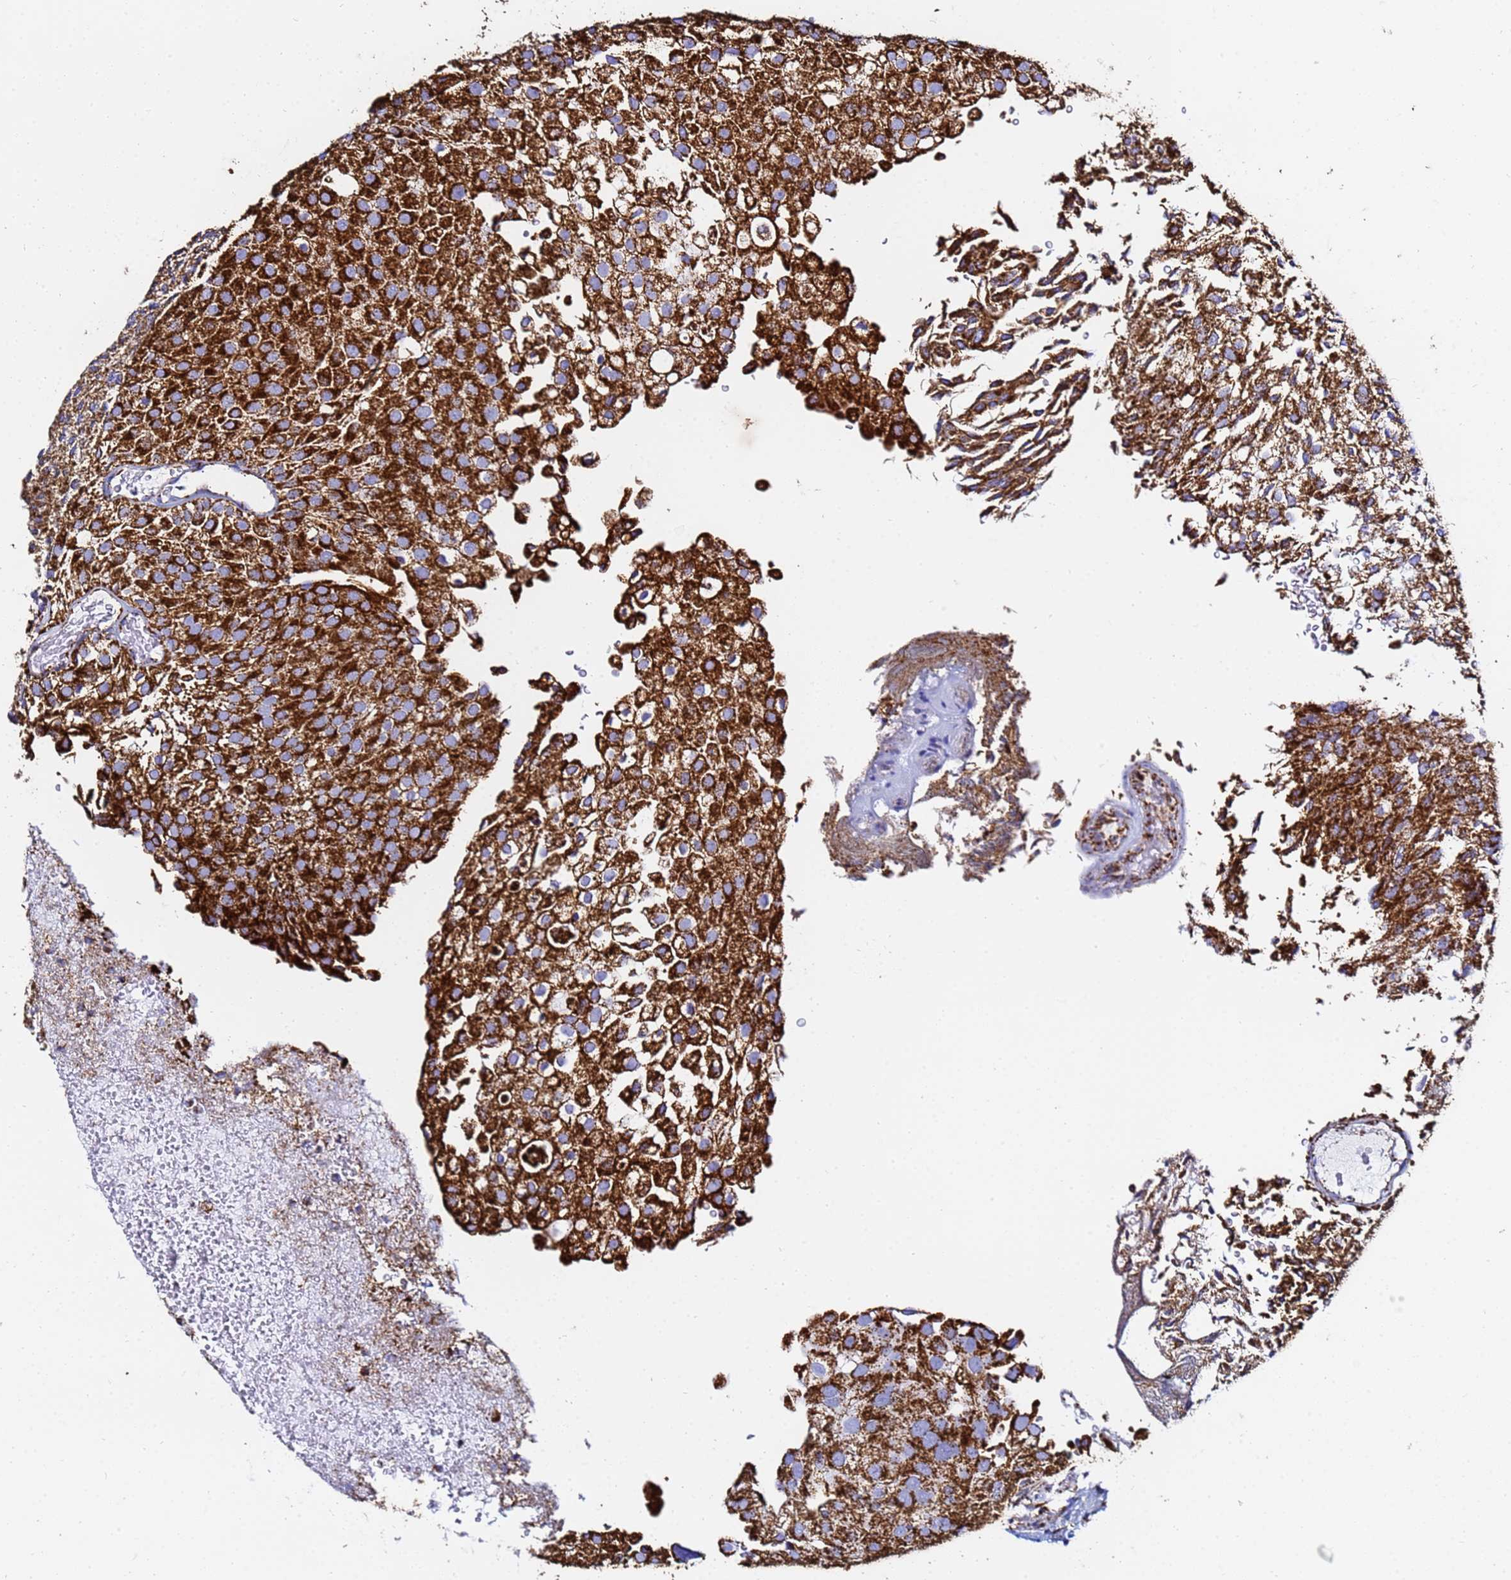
{"staining": {"intensity": "strong", "quantity": ">75%", "location": "cytoplasmic/membranous"}, "tissue": "urothelial cancer", "cell_type": "Tumor cells", "image_type": "cancer", "snomed": [{"axis": "morphology", "description": "Urothelial carcinoma, Low grade"}, {"axis": "topography", "description": "Urinary bladder"}], "caption": "A high amount of strong cytoplasmic/membranous positivity is present in about >75% of tumor cells in urothelial cancer tissue. (Brightfield microscopy of DAB IHC at high magnification).", "gene": "PHB2", "patient": {"sex": "male", "age": 78}}